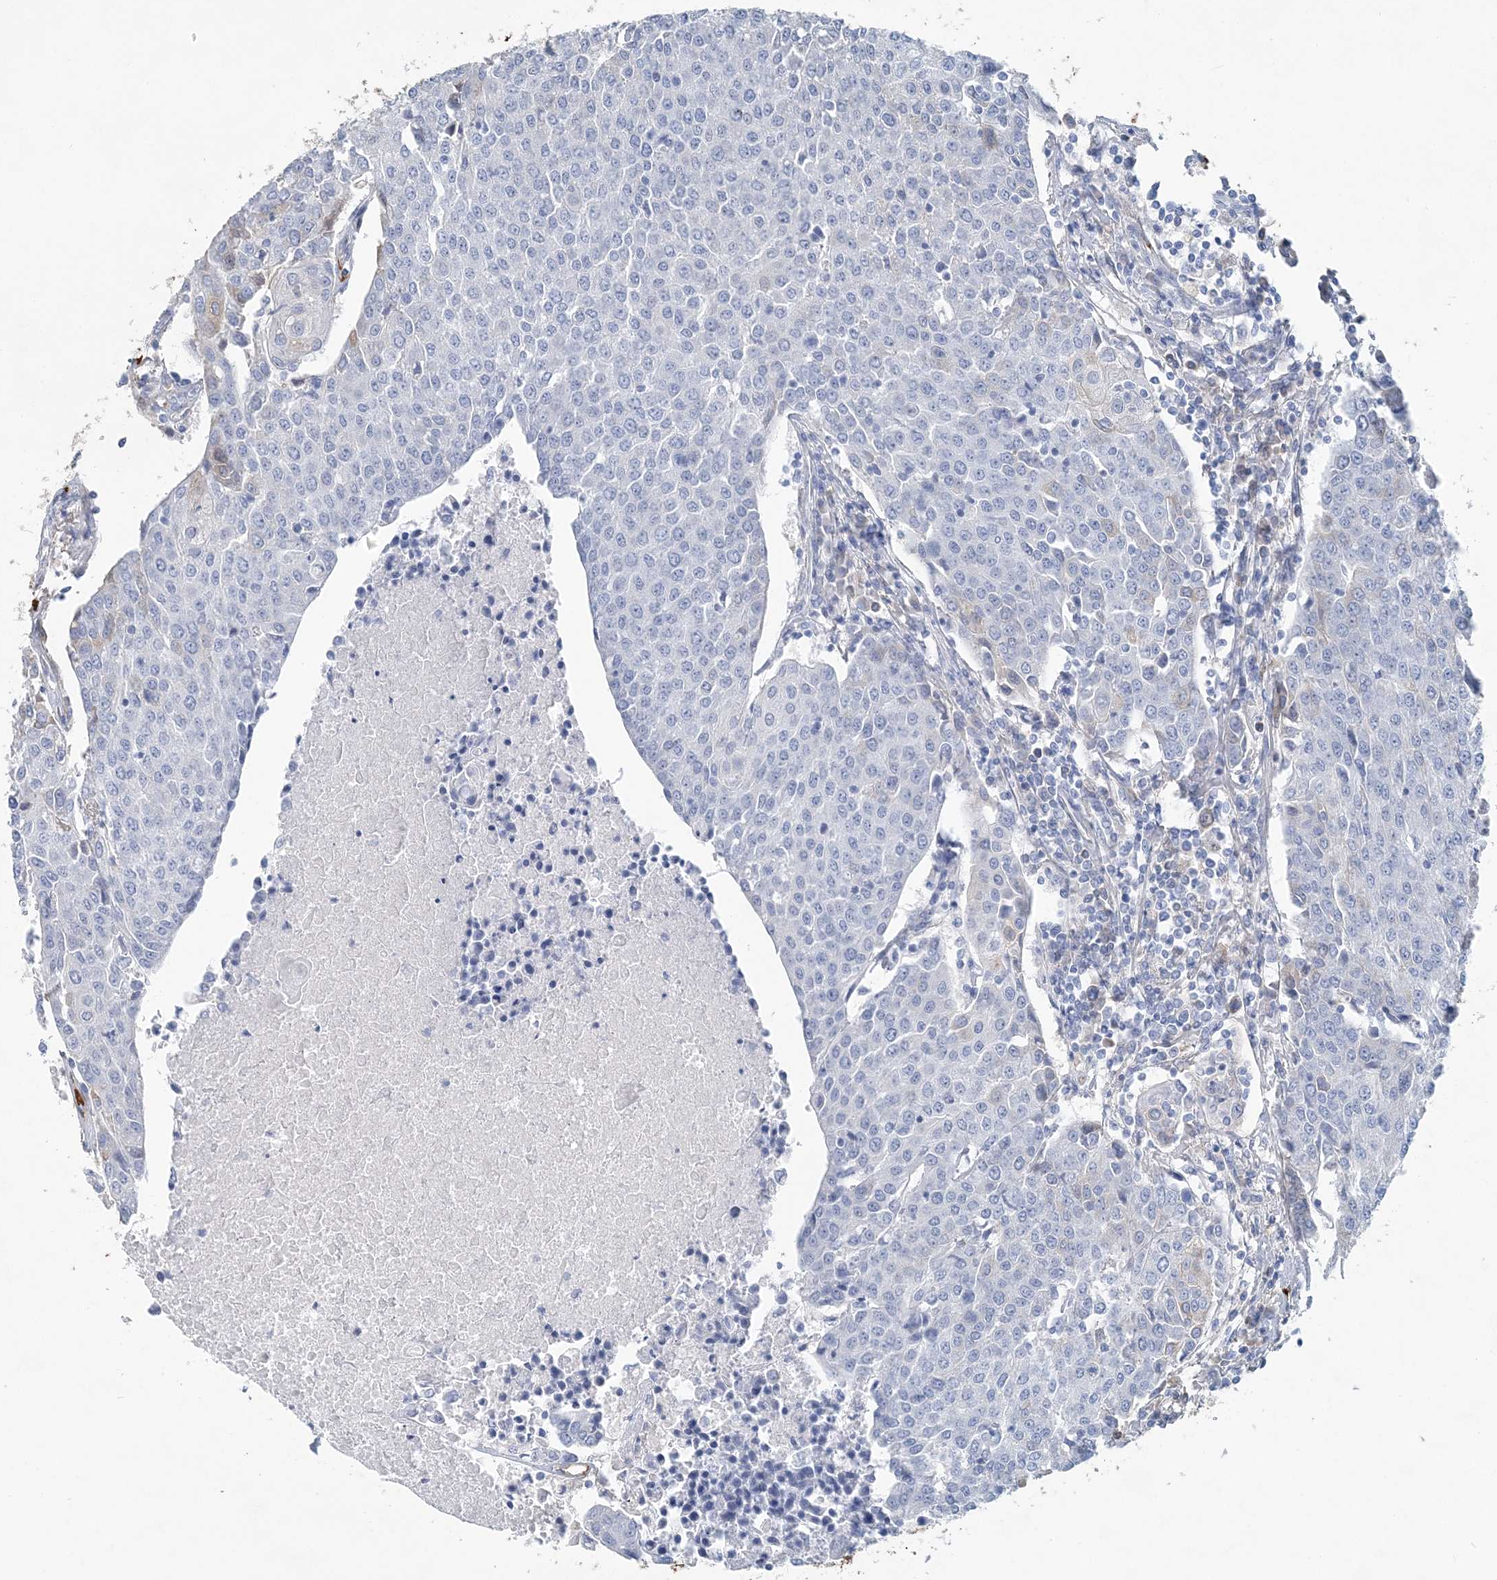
{"staining": {"intensity": "negative", "quantity": "none", "location": "none"}, "tissue": "urothelial cancer", "cell_type": "Tumor cells", "image_type": "cancer", "snomed": [{"axis": "morphology", "description": "Urothelial carcinoma, High grade"}, {"axis": "topography", "description": "Urinary bladder"}], "caption": "The image reveals no staining of tumor cells in urothelial cancer. The staining is performed using DAB (3,3'-diaminobenzidine) brown chromogen with nuclei counter-stained in using hematoxylin.", "gene": "HBD", "patient": {"sex": "female", "age": 85}}